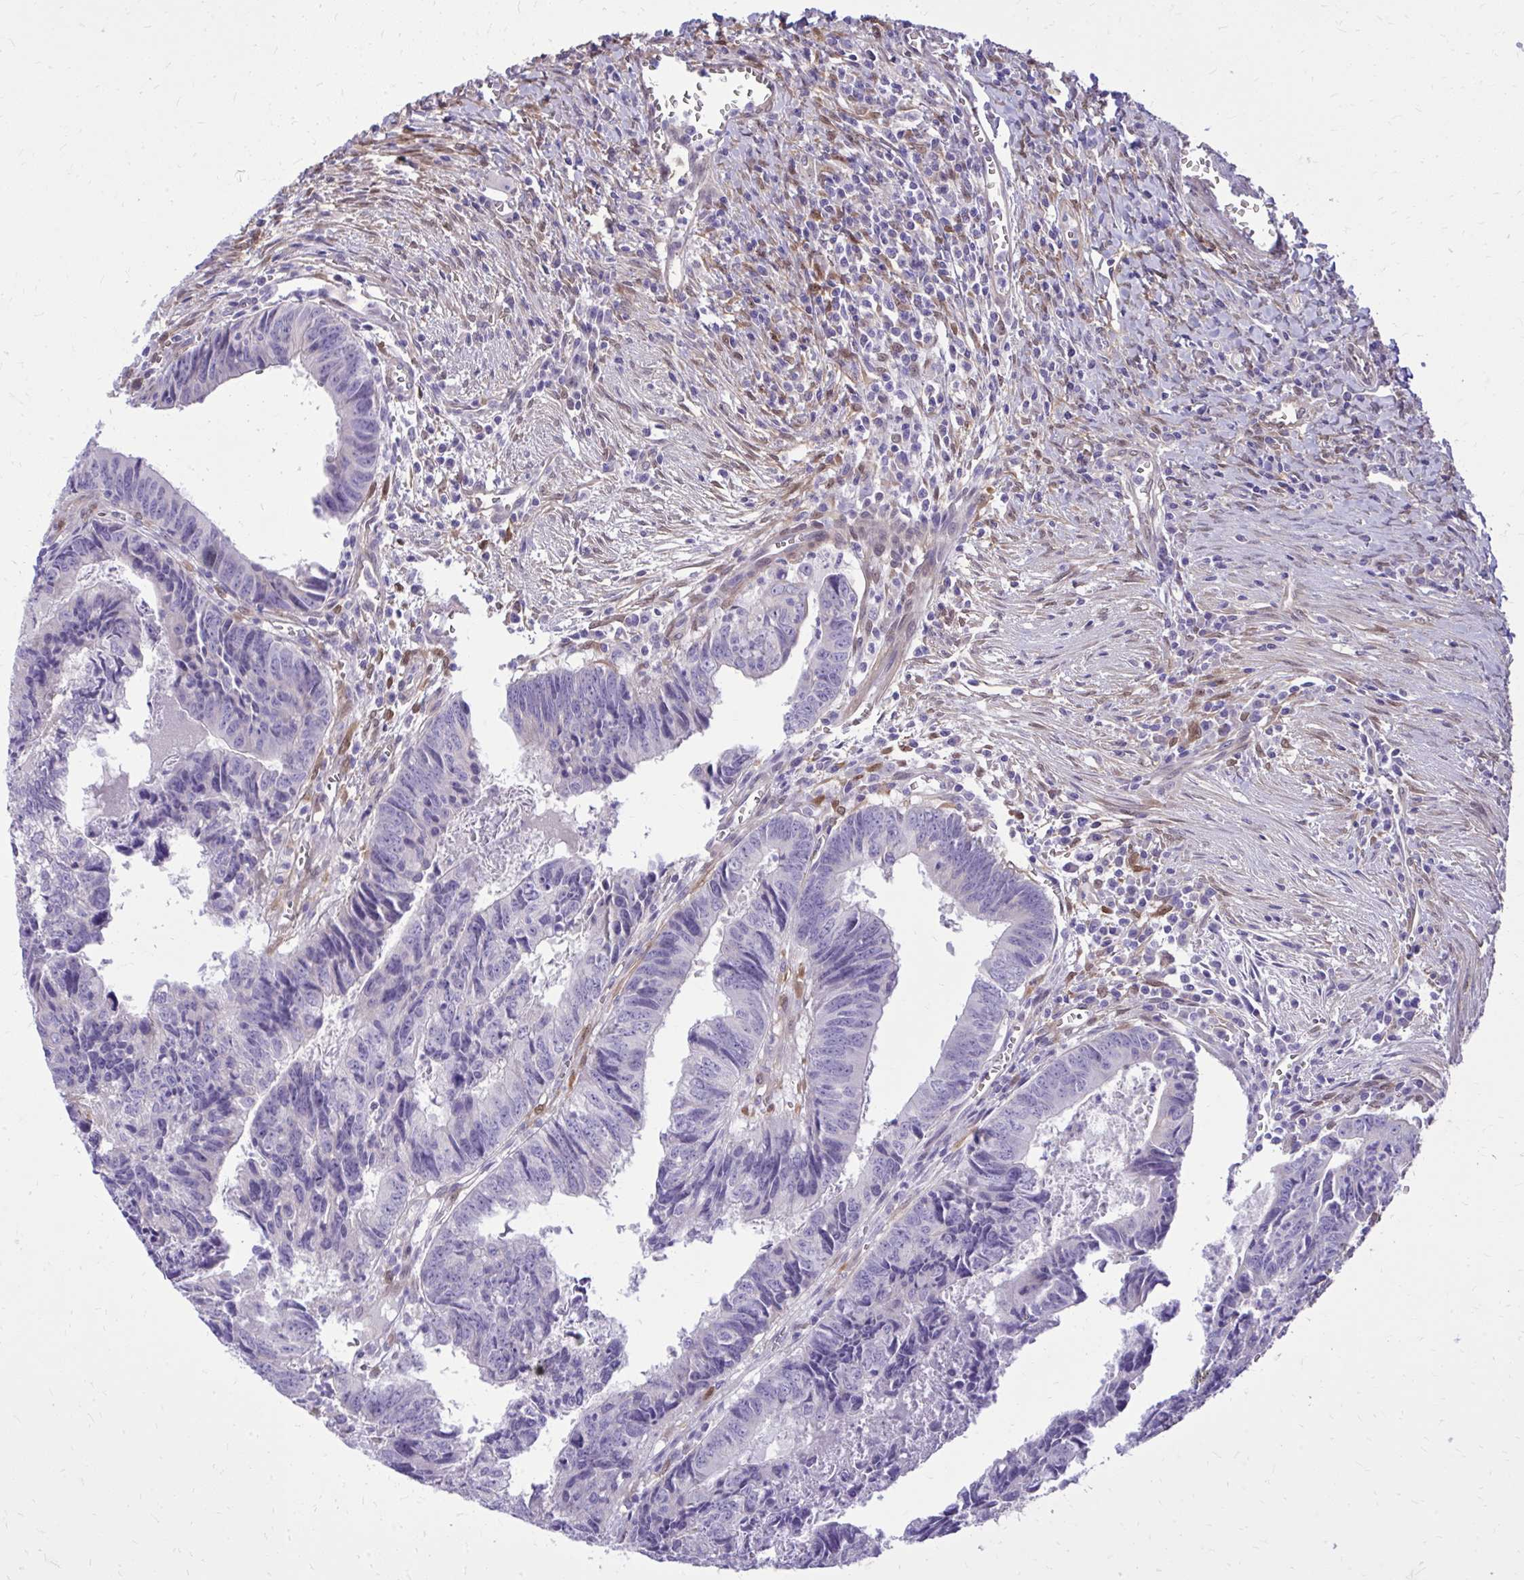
{"staining": {"intensity": "negative", "quantity": "none", "location": "none"}, "tissue": "colorectal cancer", "cell_type": "Tumor cells", "image_type": "cancer", "snomed": [{"axis": "morphology", "description": "Adenocarcinoma, NOS"}, {"axis": "topography", "description": "Colon"}], "caption": "Image shows no protein expression in tumor cells of colorectal adenocarcinoma tissue.", "gene": "NNMT", "patient": {"sex": "male", "age": 86}}